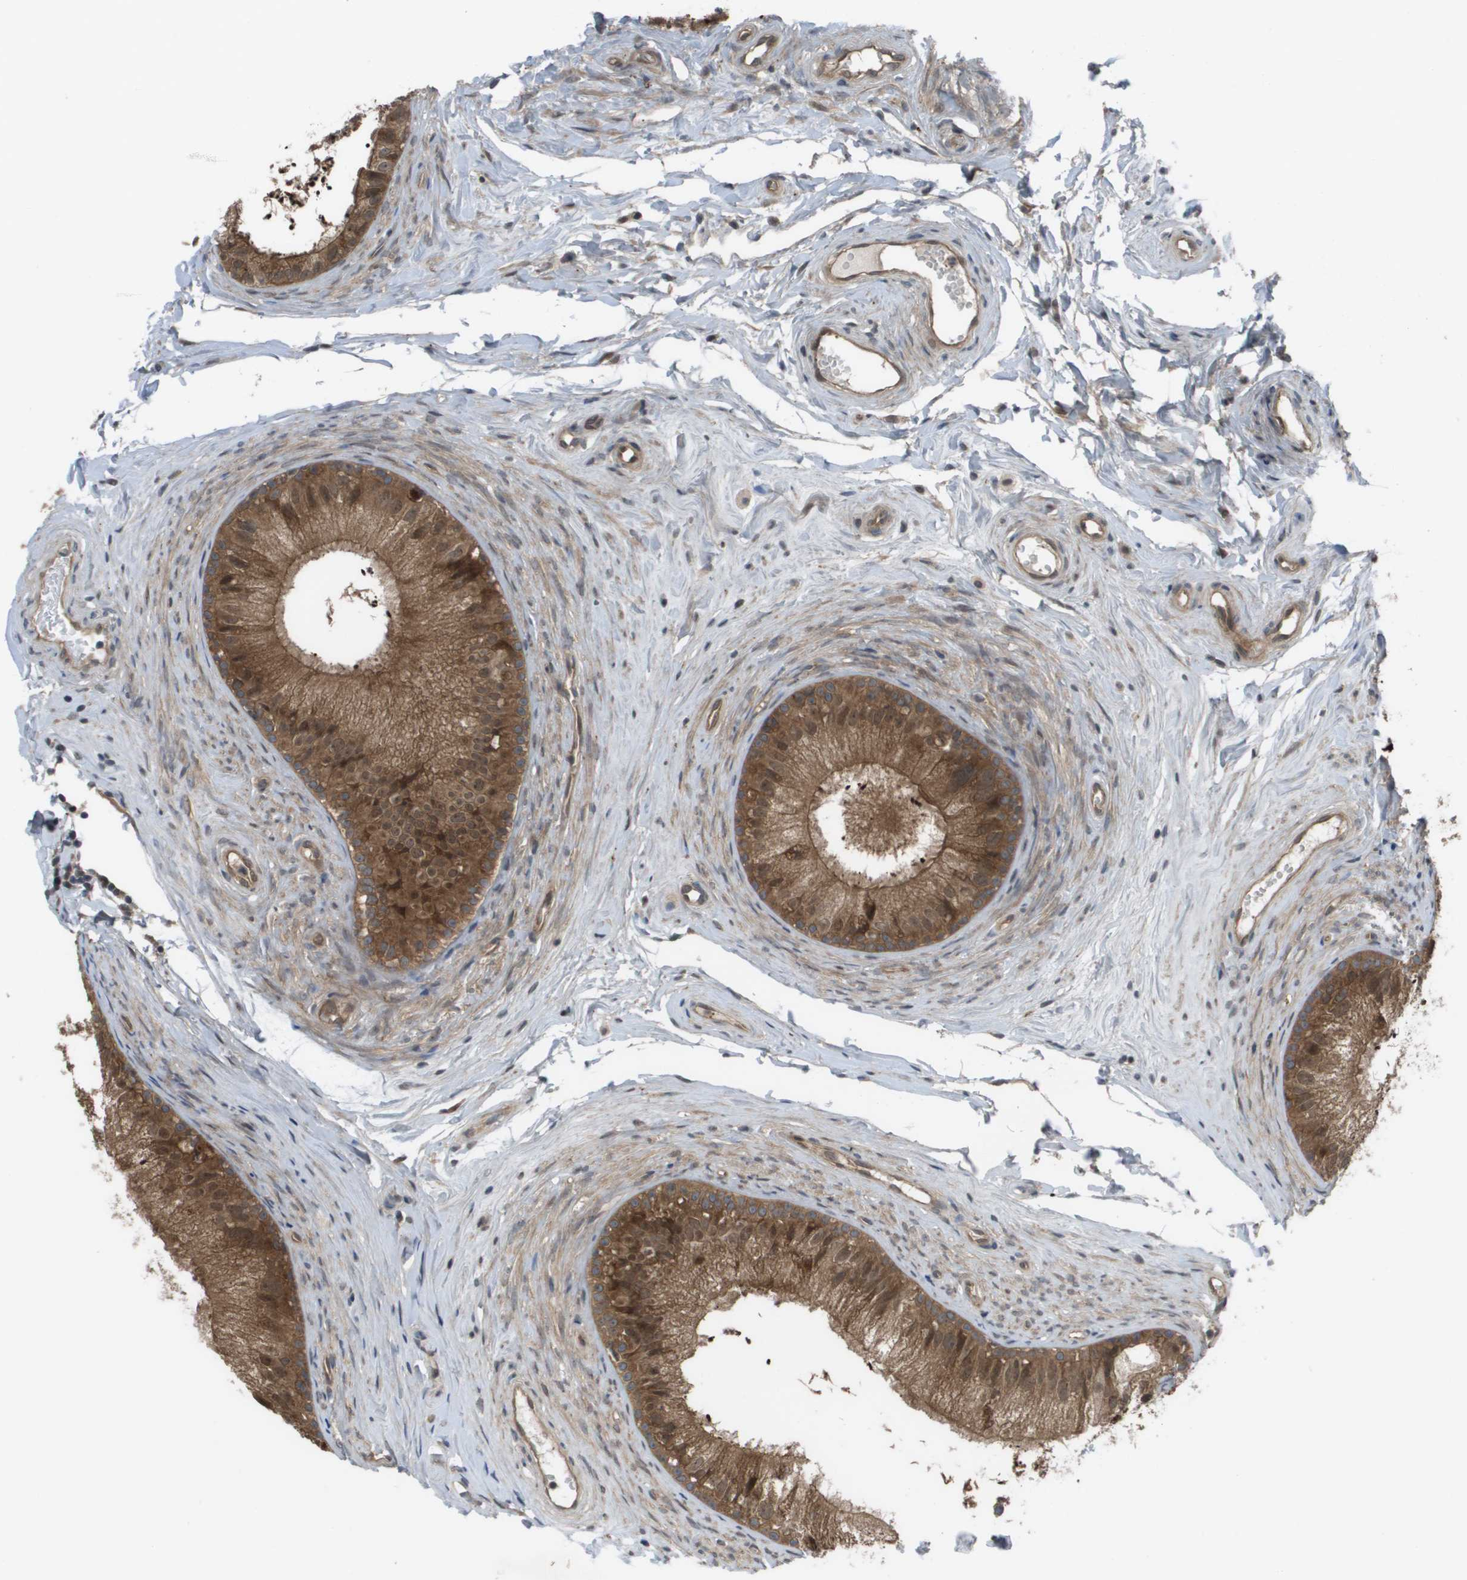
{"staining": {"intensity": "strong", "quantity": ">75%", "location": "cytoplasmic/membranous,nuclear"}, "tissue": "epididymis", "cell_type": "Glandular cells", "image_type": "normal", "snomed": [{"axis": "morphology", "description": "Normal tissue, NOS"}, {"axis": "topography", "description": "Epididymis"}], "caption": "IHC of unremarkable human epididymis exhibits high levels of strong cytoplasmic/membranous,nuclear staining in approximately >75% of glandular cells. Using DAB (brown) and hematoxylin (blue) stains, captured at high magnification using brightfield microscopy.", "gene": "CTPS2", "patient": {"sex": "male", "age": 56}}